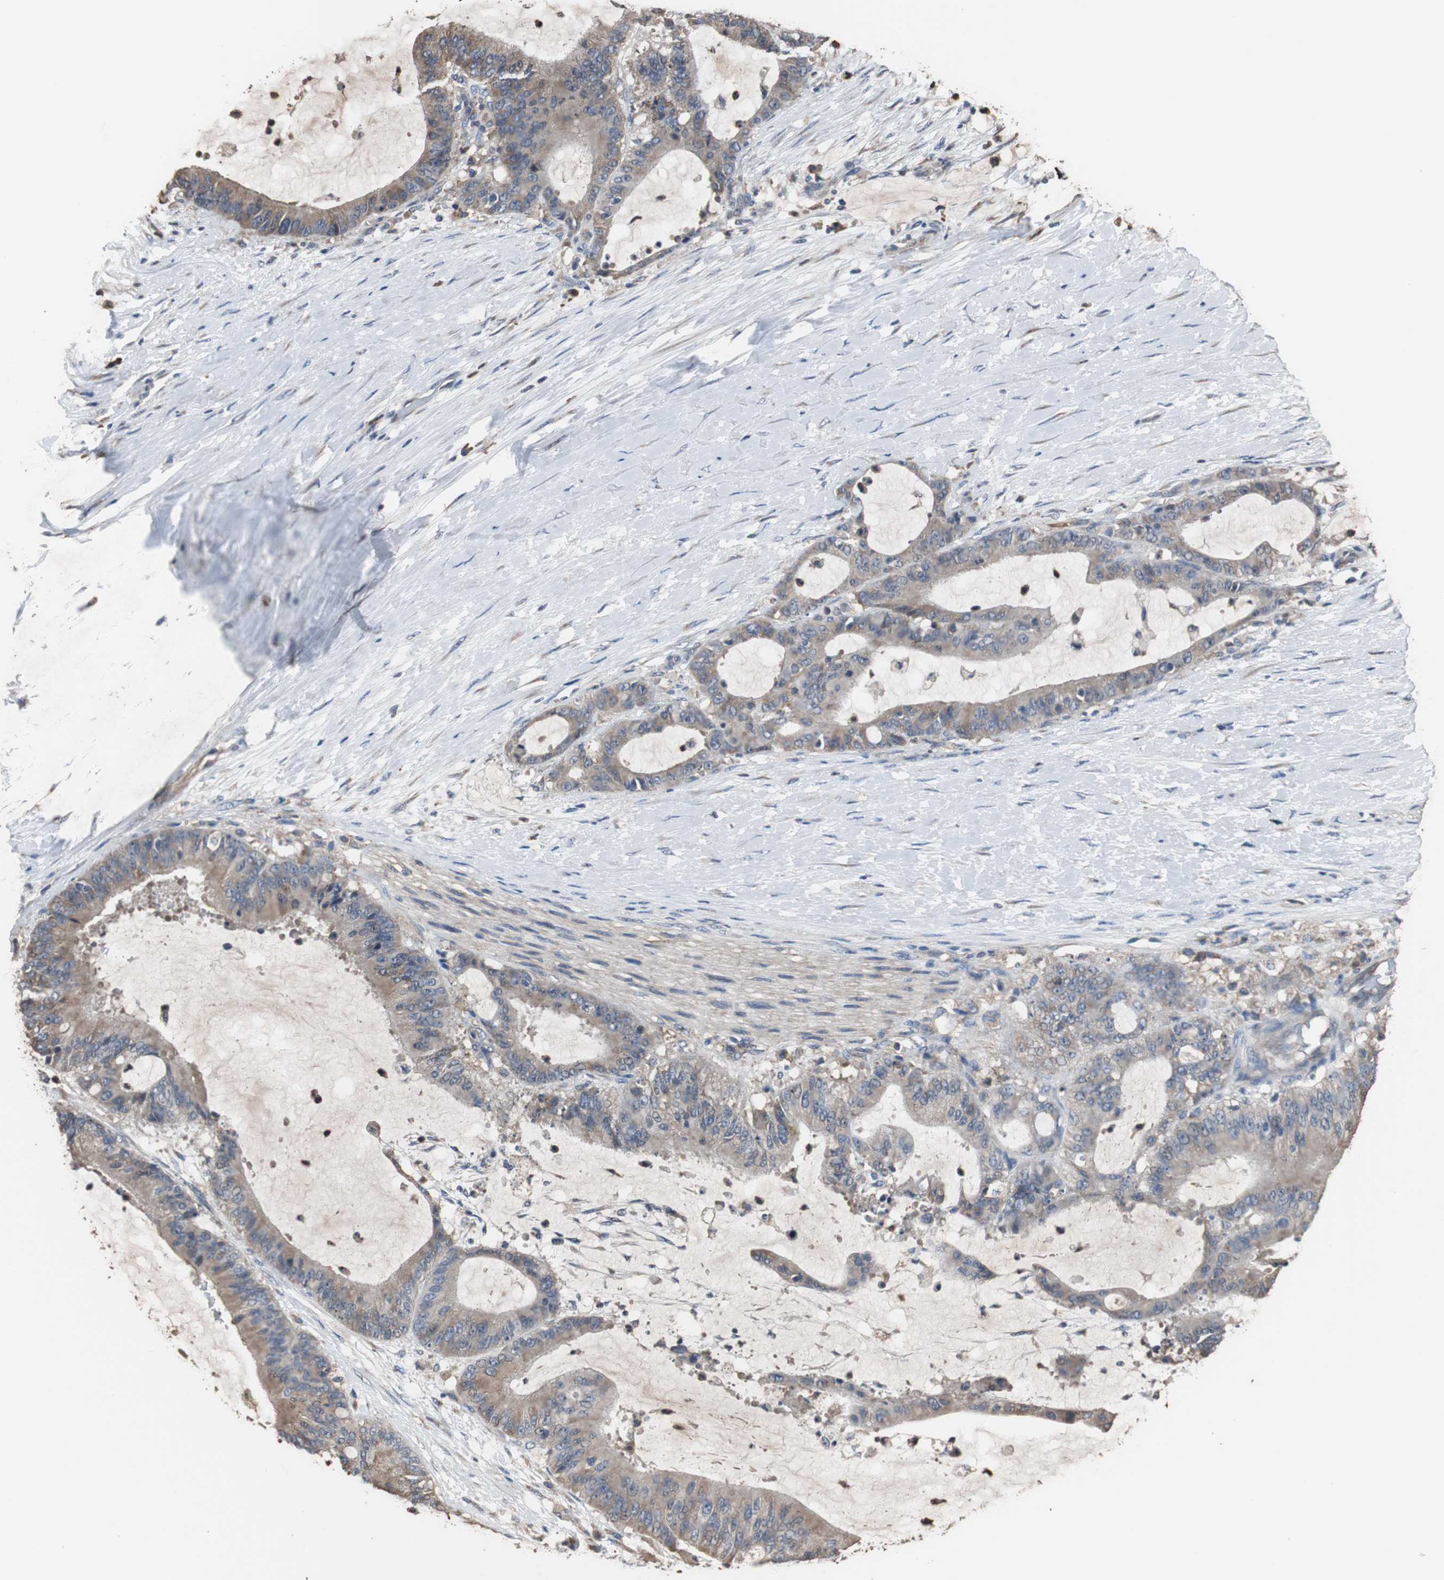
{"staining": {"intensity": "weak", "quantity": "25%-75%", "location": "cytoplasmic/membranous"}, "tissue": "liver cancer", "cell_type": "Tumor cells", "image_type": "cancer", "snomed": [{"axis": "morphology", "description": "Cholangiocarcinoma"}, {"axis": "topography", "description": "Liver"}], "caption": "Protein staining displays weak cytoplasmic/membranous positivity in approximately 25%-75% of tumor cells in cholangiocarcinoma (liver).", "gene": "SCIMP", "patient": {"sex": "female", "age": 73}}